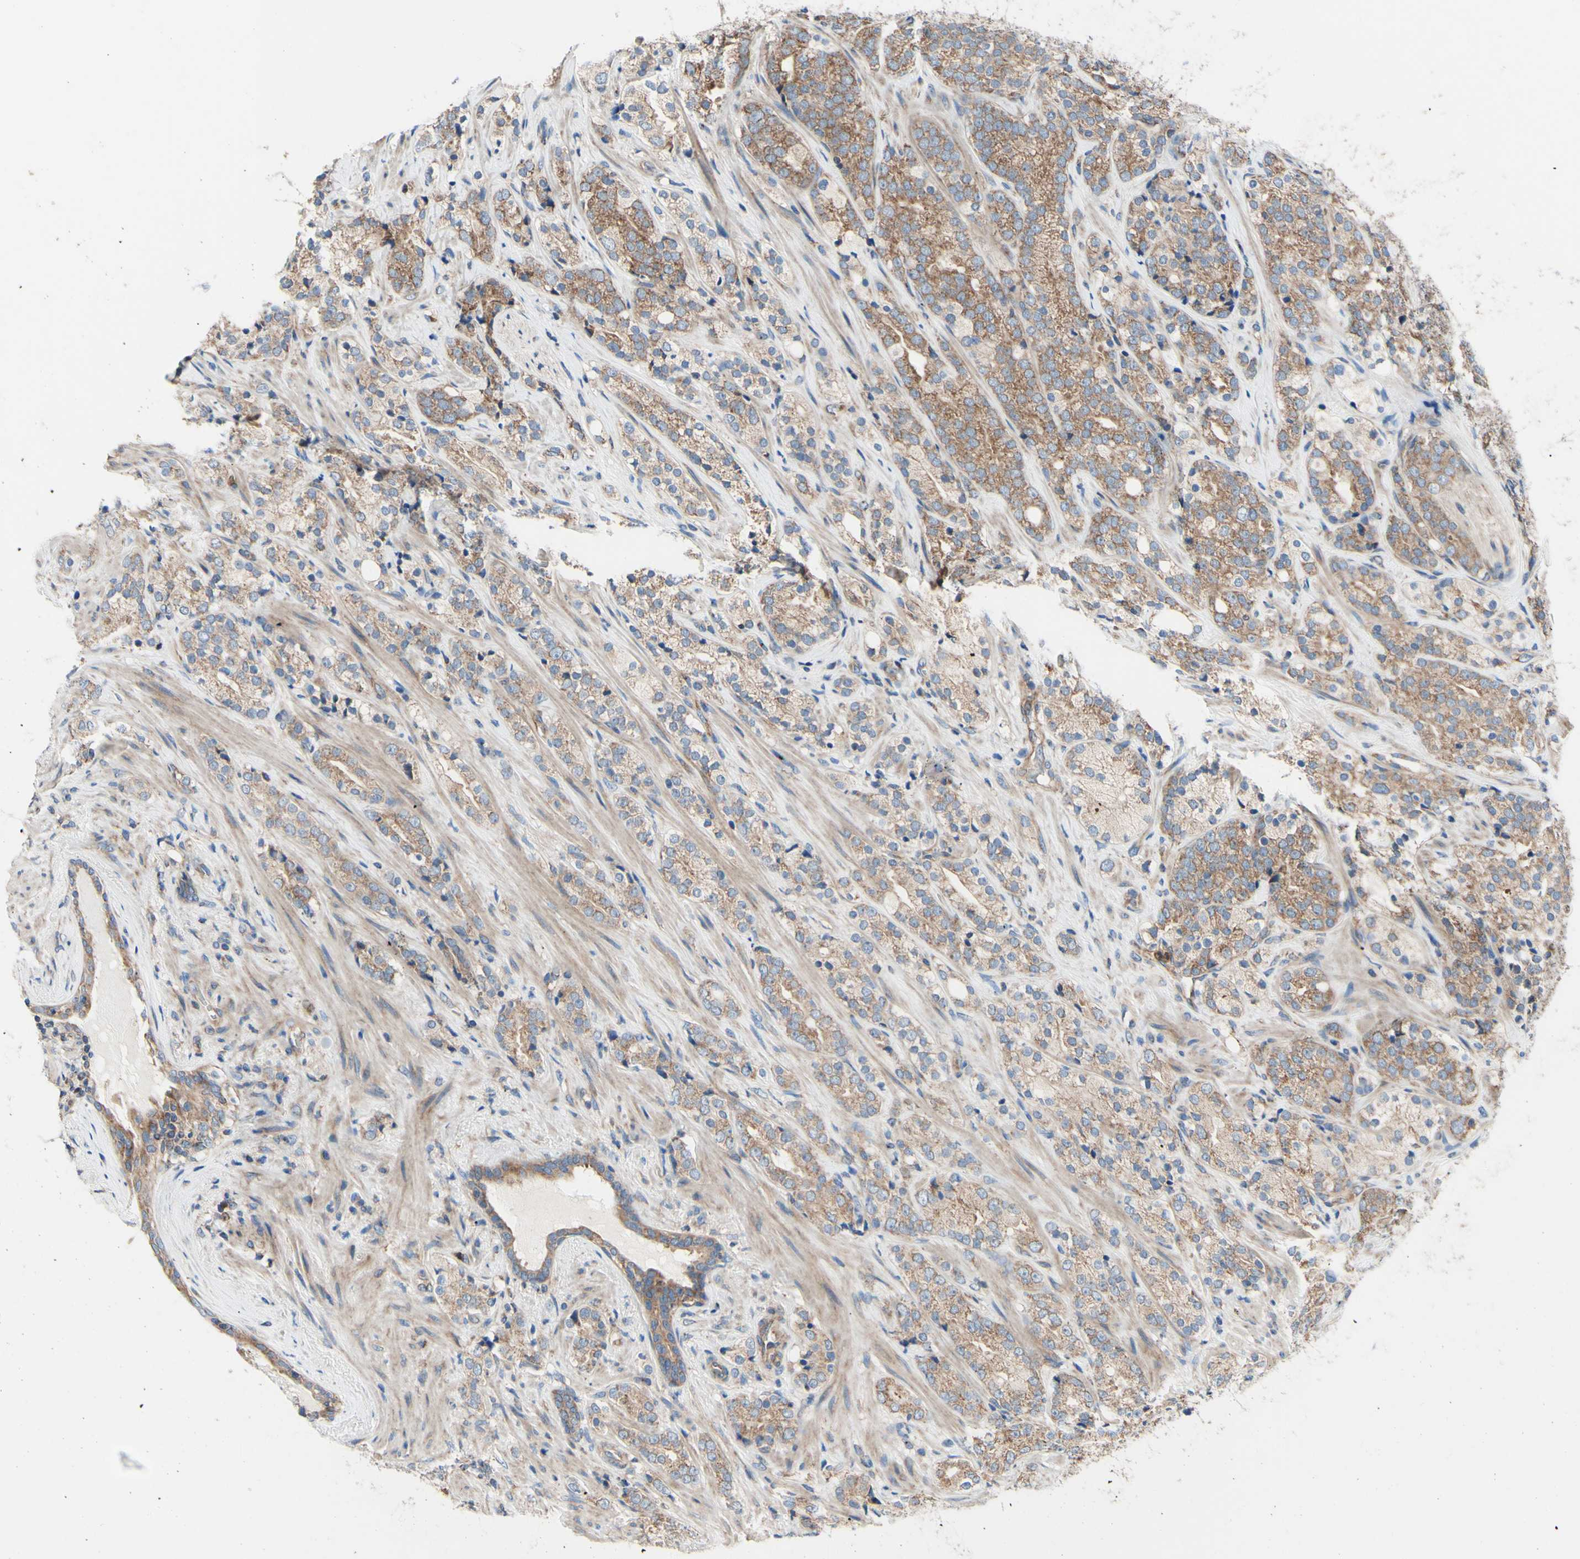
{"staining": {"intensity": "moderate", "quantity": ">75%", "location": "cytoplasmic/membranous"}, "tissue": "prostate cancer", "cell_type": "Tumor cells", "image_type": "cancer", "snomed": [{"axis": "morphology", "description": "Adenocarcinoma, High grade"}, {"axis": "topography", "description": "Prostate"}], "caption": "A micrograph showing moderate cytoplasmic/membranous expression in approximately >75% of tumor cells in prostate adenocarcinoma (high-grade), as visualized by brown immunohistochemical staining.", "gene": "FMR1", "patient": {"sex": "male", "age": 71}}